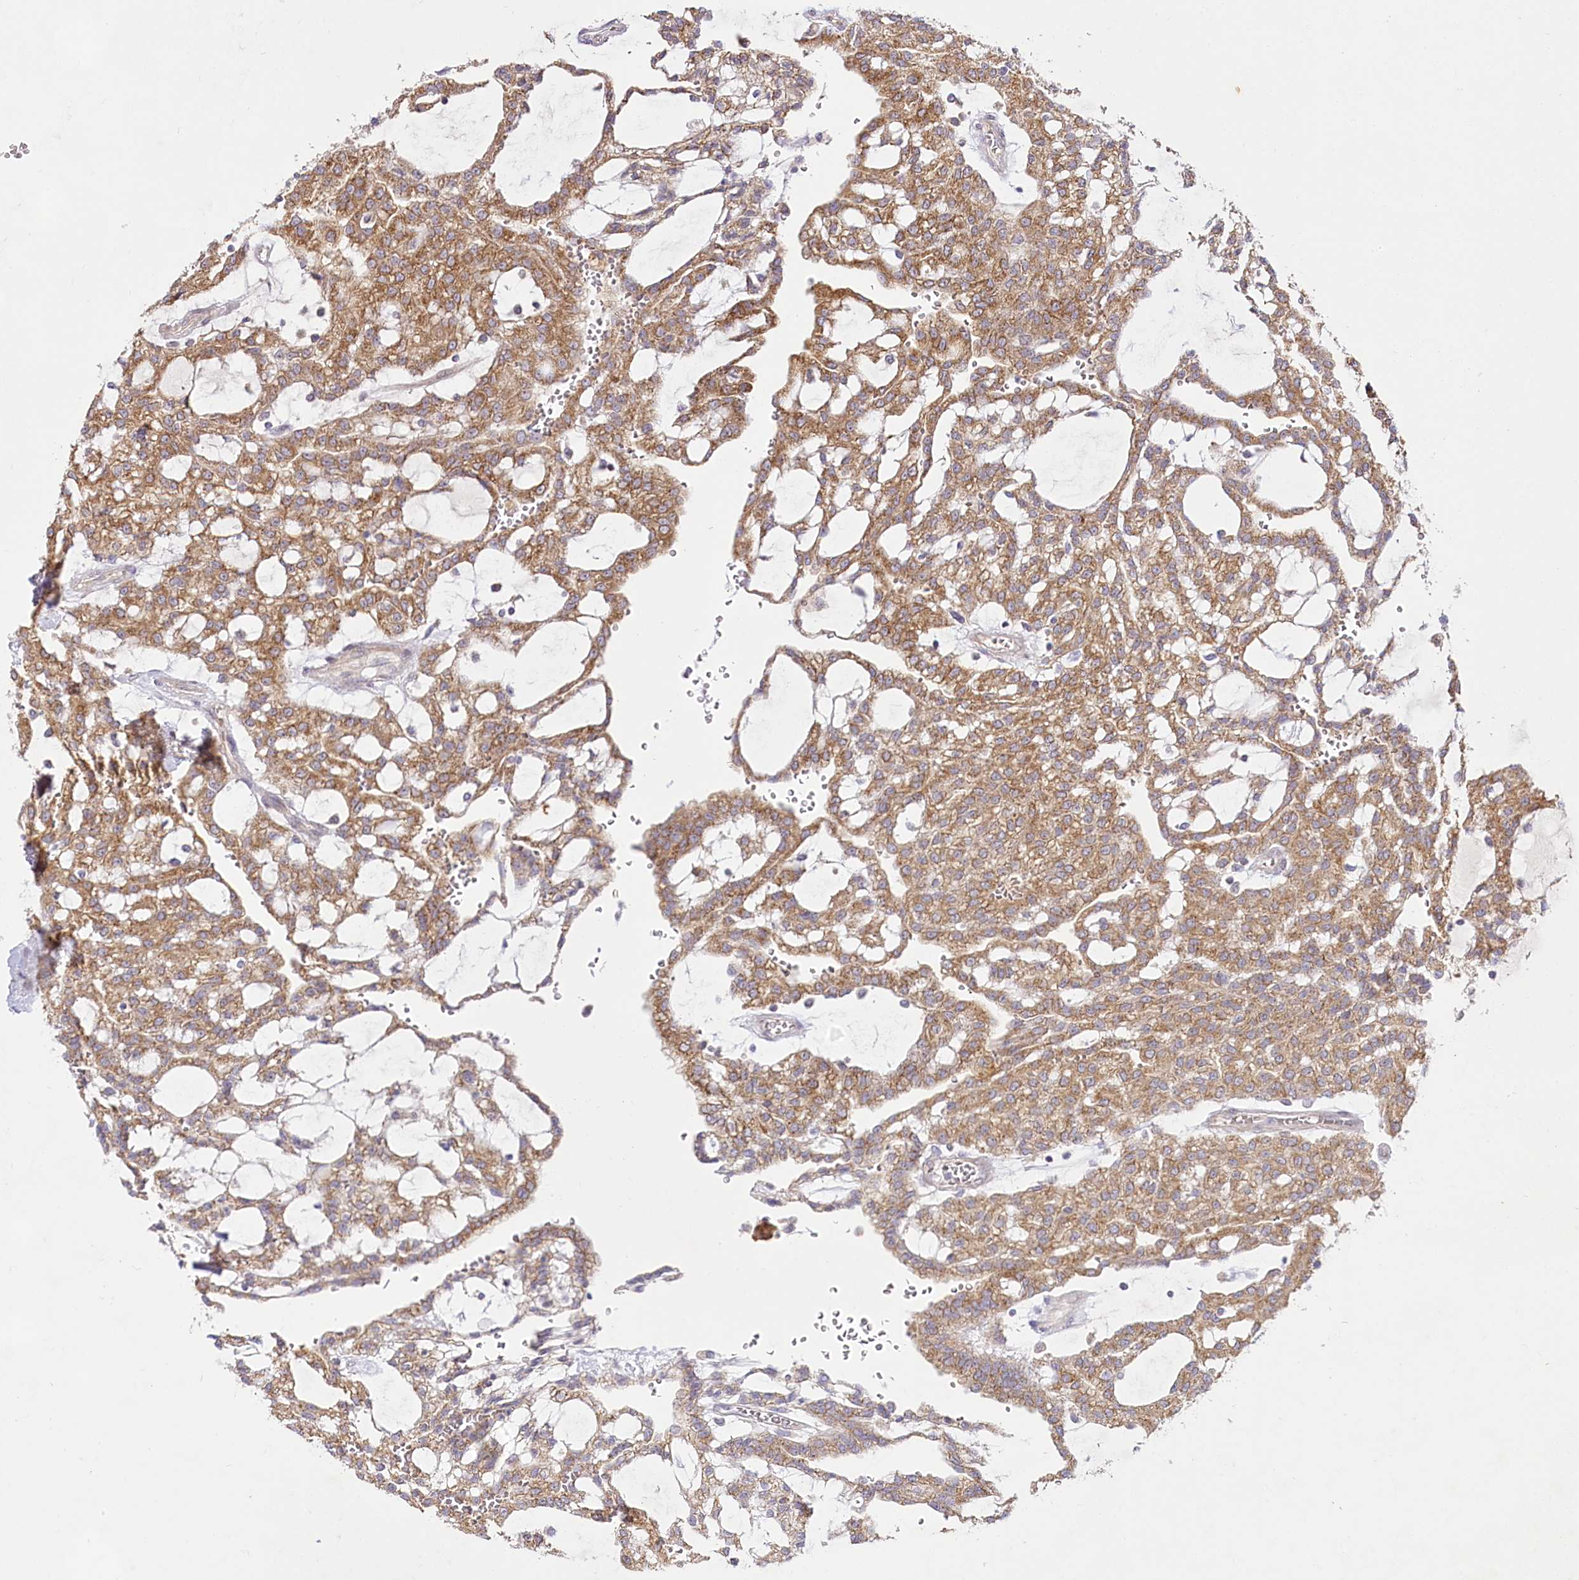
{"staining": {"intensity": "moderate", "quantity": ">75%", "location": "cytoplasmic/membranous"}, "tissue": "renal cancer", "cell_type": "Tumor cells", "image_type": "cancer", "snomed": [{"axis": "morphology", "description": "Adenocarcinoma, NOS"}, {"axis": "topography", "description": "Kidney"}], "caption": "Immunohistochemistry (IHC) photomicrograph of neoplastic tissue: renal adenocarcinoma stained using immunohistochemistry (IHC) reveals medium levels of moderate protein expression localized specifically in the cytoplasmic/membranous of tumor cells, appearing as a cytoplasmic/membranous brown color.", "gene": "PYROXD1", "patient": {"sex": "male", "age": 63}}